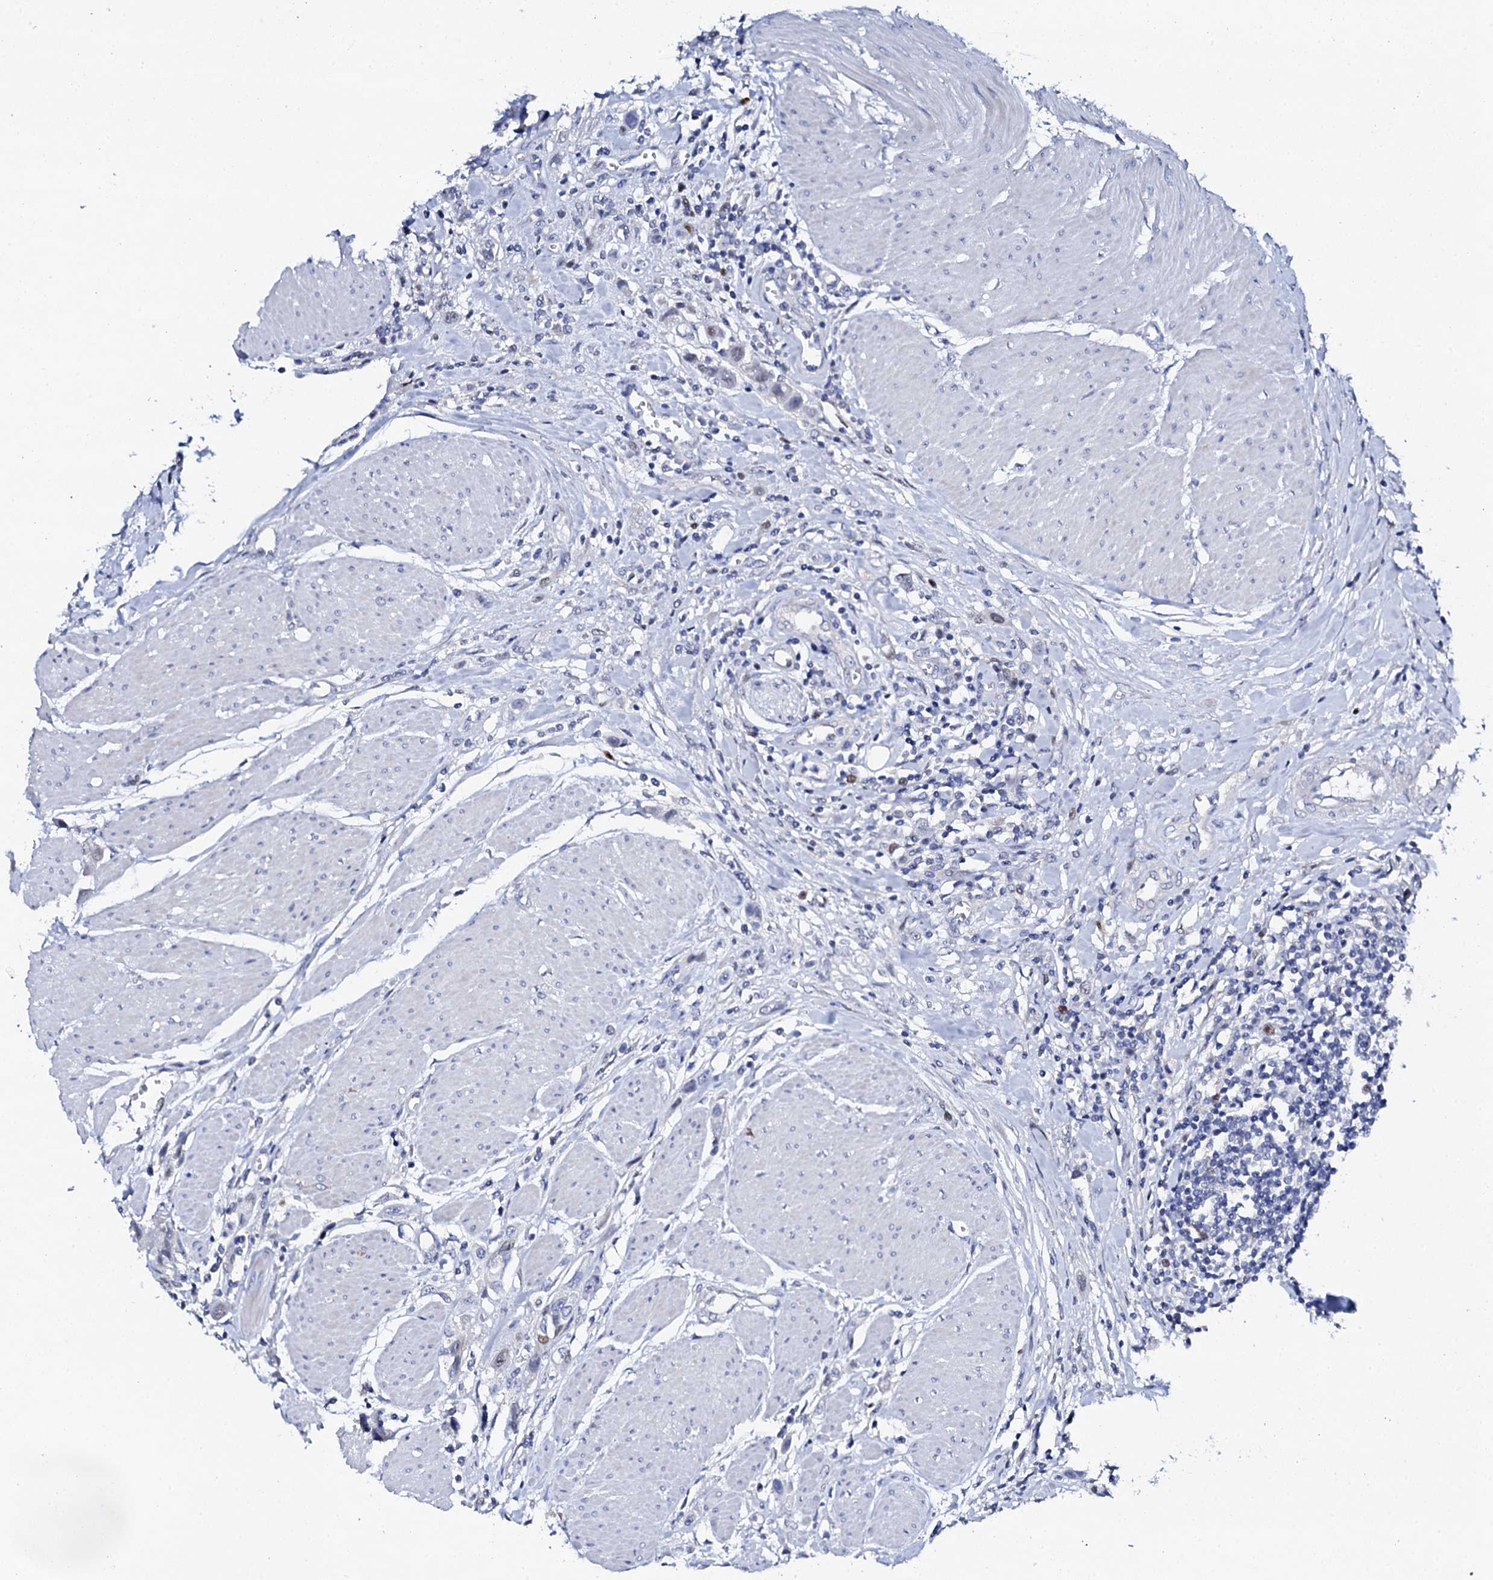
{"staining": {"intensity": "weak", "quantity": "<25%", "location": "nuclear"}, "tissue": "urothelial cancer", "cell_type": "Tumor cells", "image_type": "cancer", "snomed": [{"axis": "morphology", "description": "Urothelial carcinoma, High grade"}, {"axis": "topography", "description": "Urinary bladder"}], "caption": "Micrograph shows no protein positivity in tumor cells of high-grade urothelial carcinoma tissue.", "gene": "NUDT13", "patient": {"sex": "male", "age": 50}}